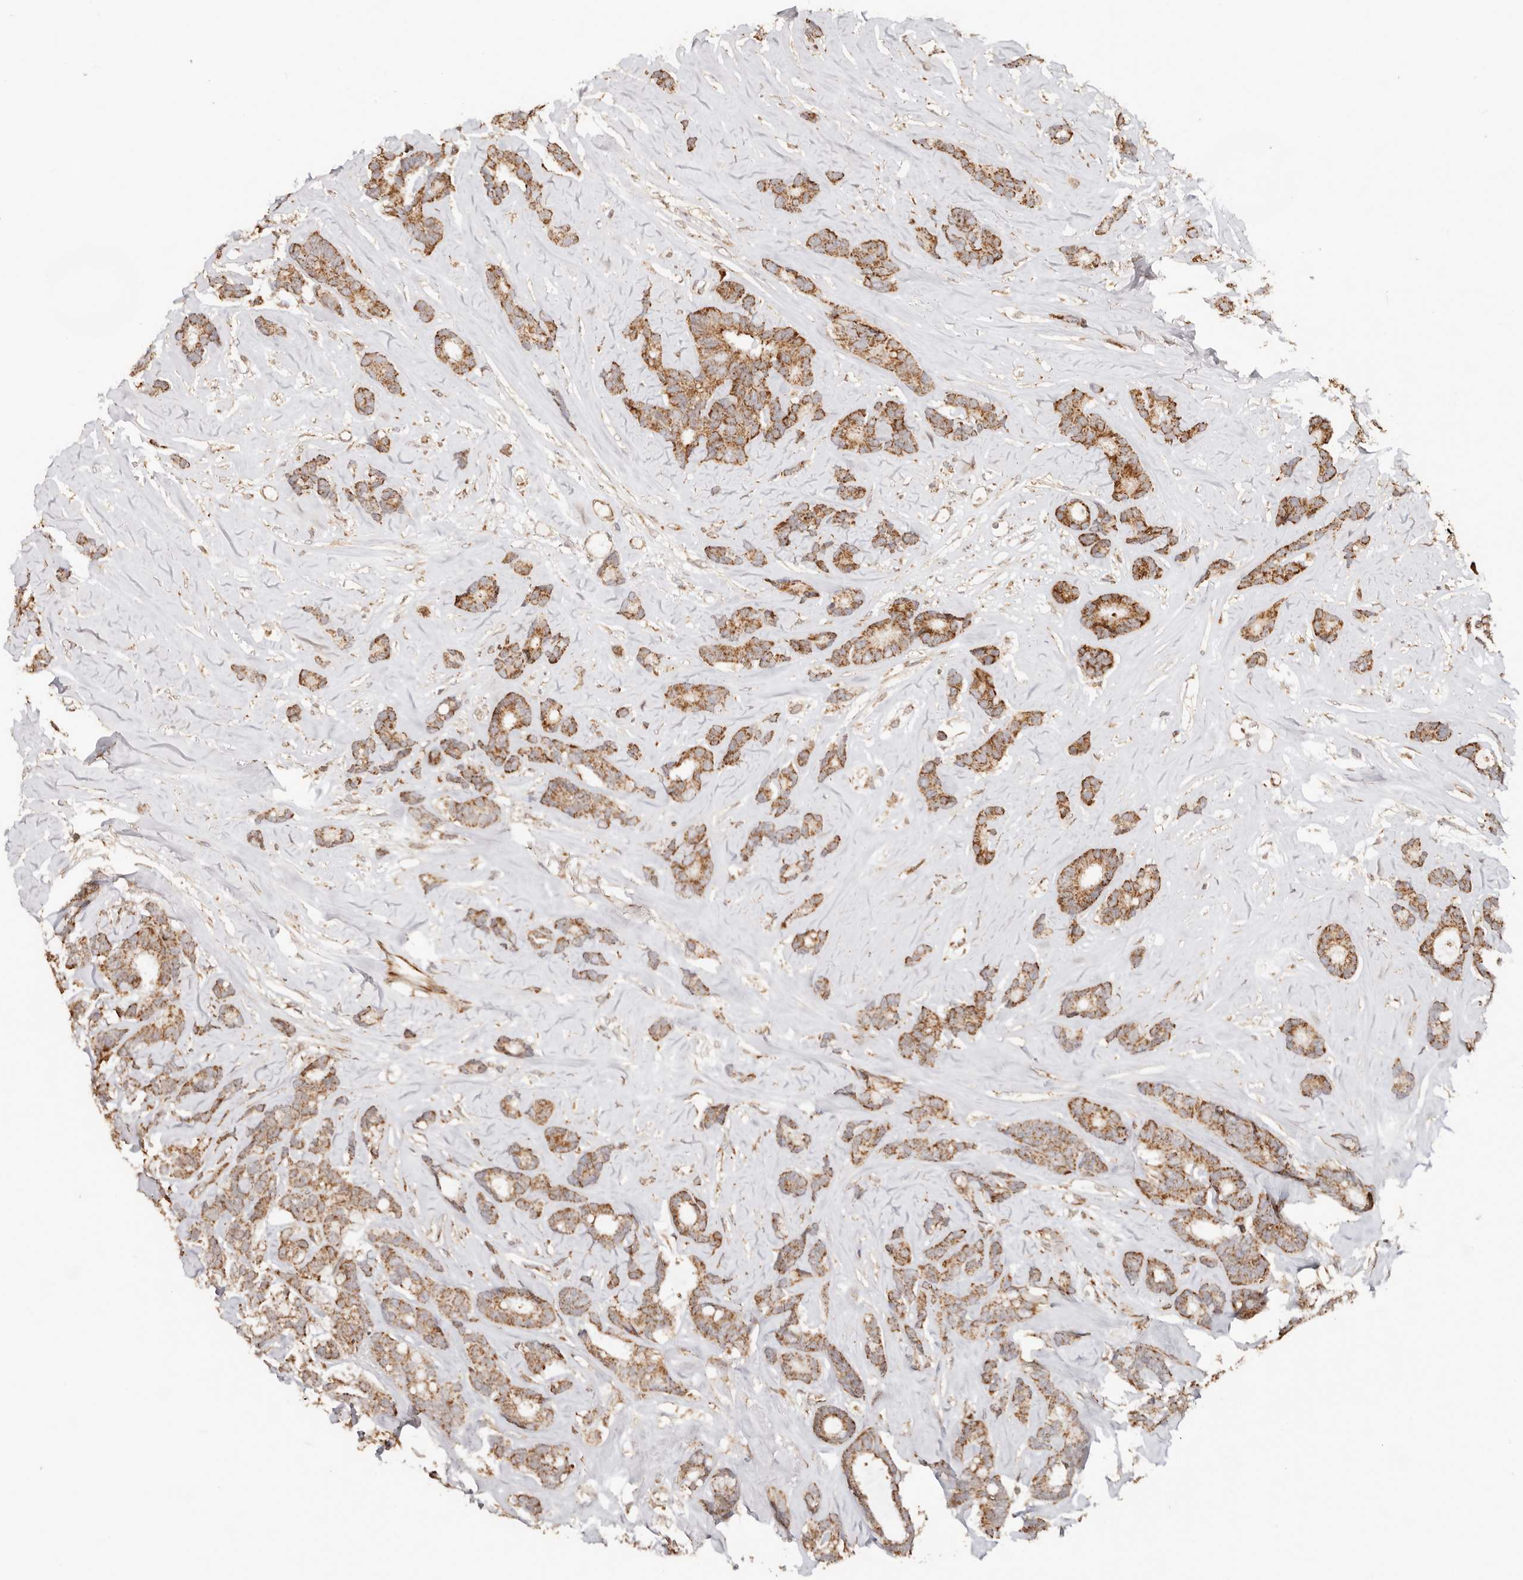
{"staining": {"intensity": "moderate", "quantity": ">75%", "location": "cytoplasmic/membranous"}, "tissue": "breast cancer", "cell_type": "Tumor cells", "image_type": "cancer", "snomed": [{"axis": "morphology", "description": "Duct carcinoma"}, {"axis": "topography", "description": "Breast"}], "caption": "Protein positivity by immunohistochemistry shows moderate cytoplasmic/membranous expression in about >75% of tumor cells in breast cancer (invasive ductal carcinoma). Ihc stains the protein in brown and the nuclei are stained blue.", "gene": "NDUFB11", "patient": {"sex": "female", "age": 87}}